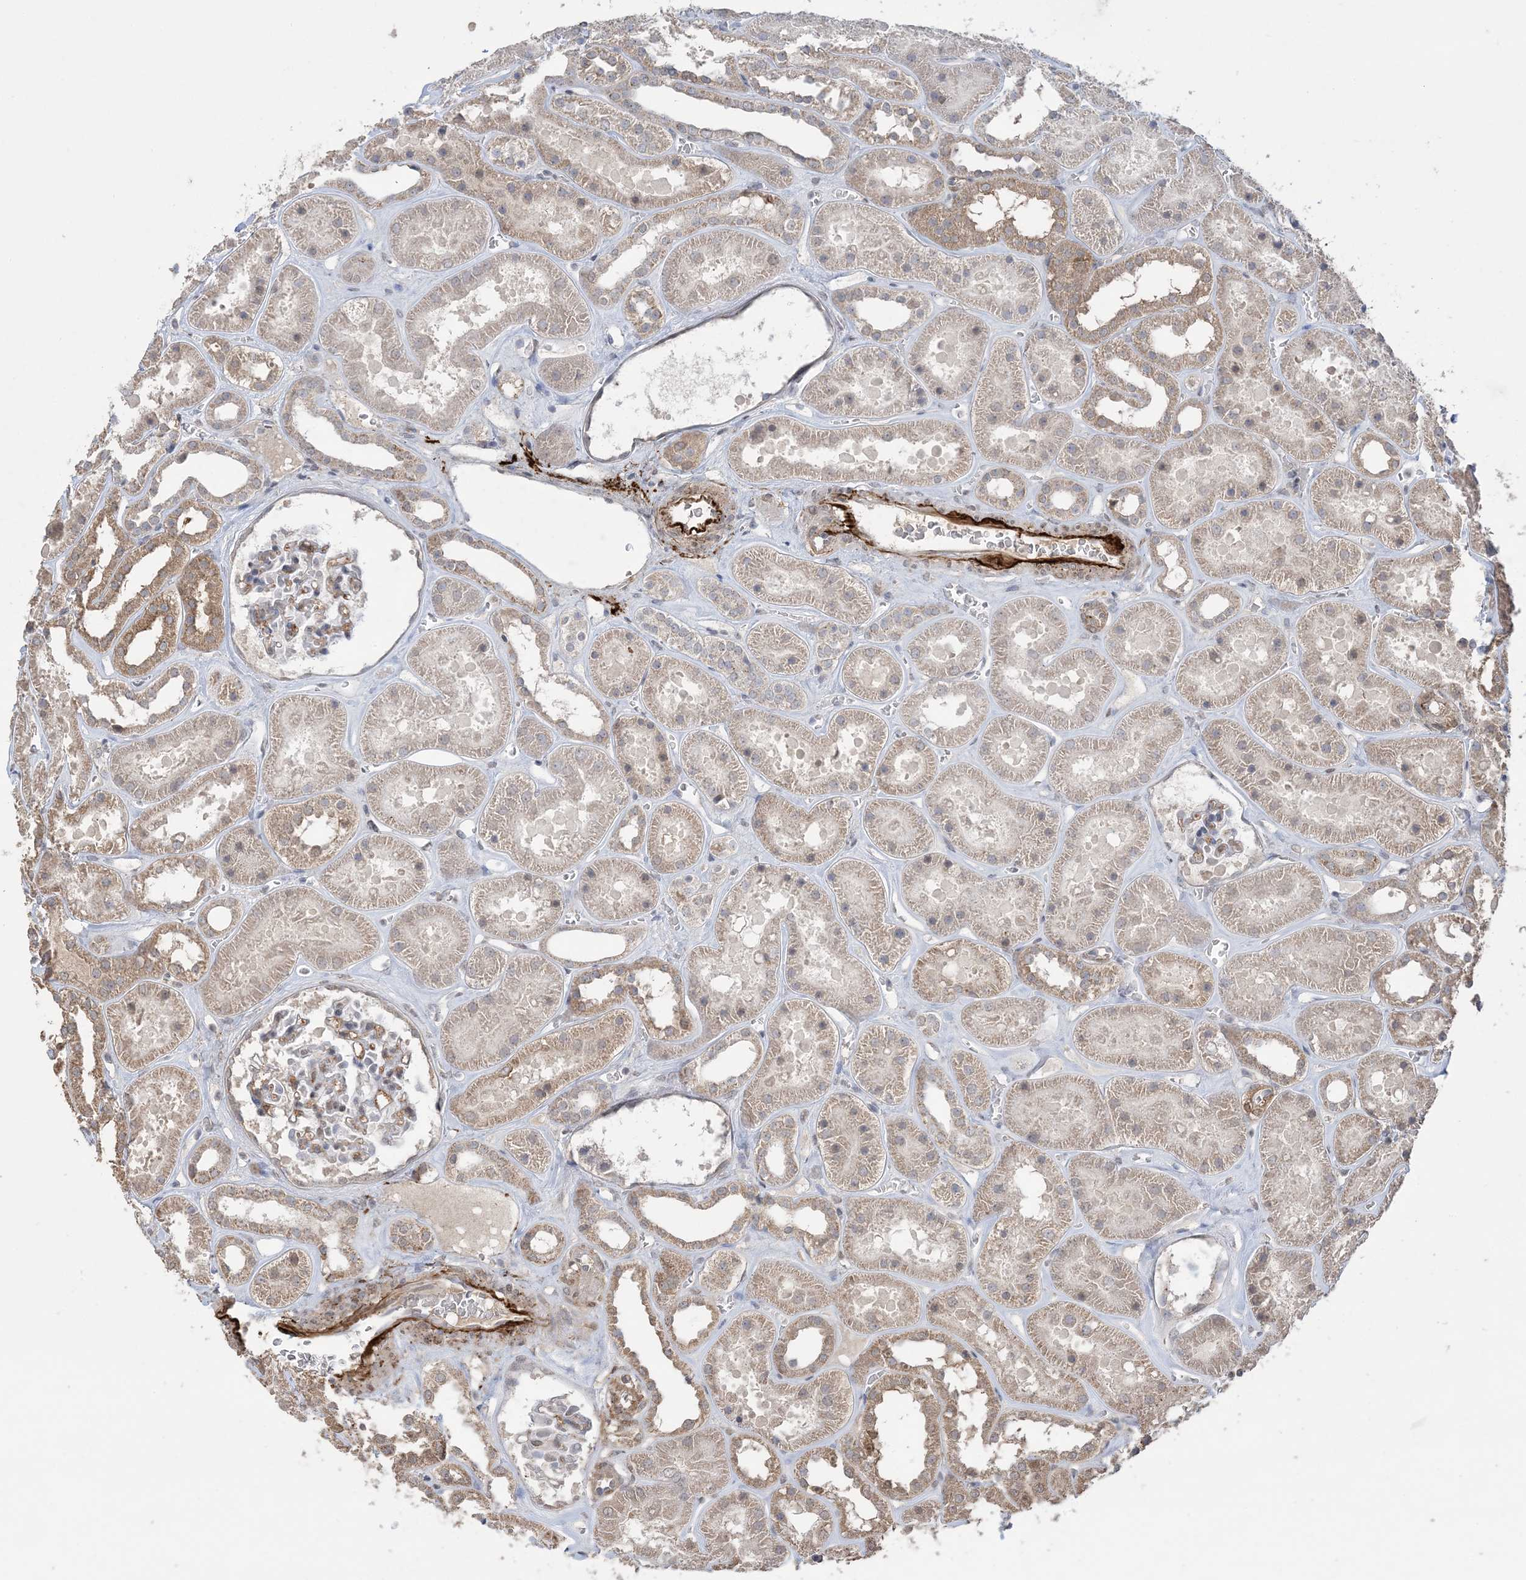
{"staining": {"intensity": "moderate", "quantity": "<25%", "location": "cytoplasmic/membranous"}, "tissue": "kidney", "cell_type": "Cells in glomeruli", "image_type": "normal", "snomed": [{"axis": "morphology", "description": "Normal tissue, NOS"}, {"axis": "topography", "description": "Kidney"}], "caption": "Kidney stained with immunohistochemistry shows moderate cytoplasmic/membranous positivity in about <25% of cells in glomeruli.", "gene": "XRN1", "patient": {"sex": "female", "age": 41}}